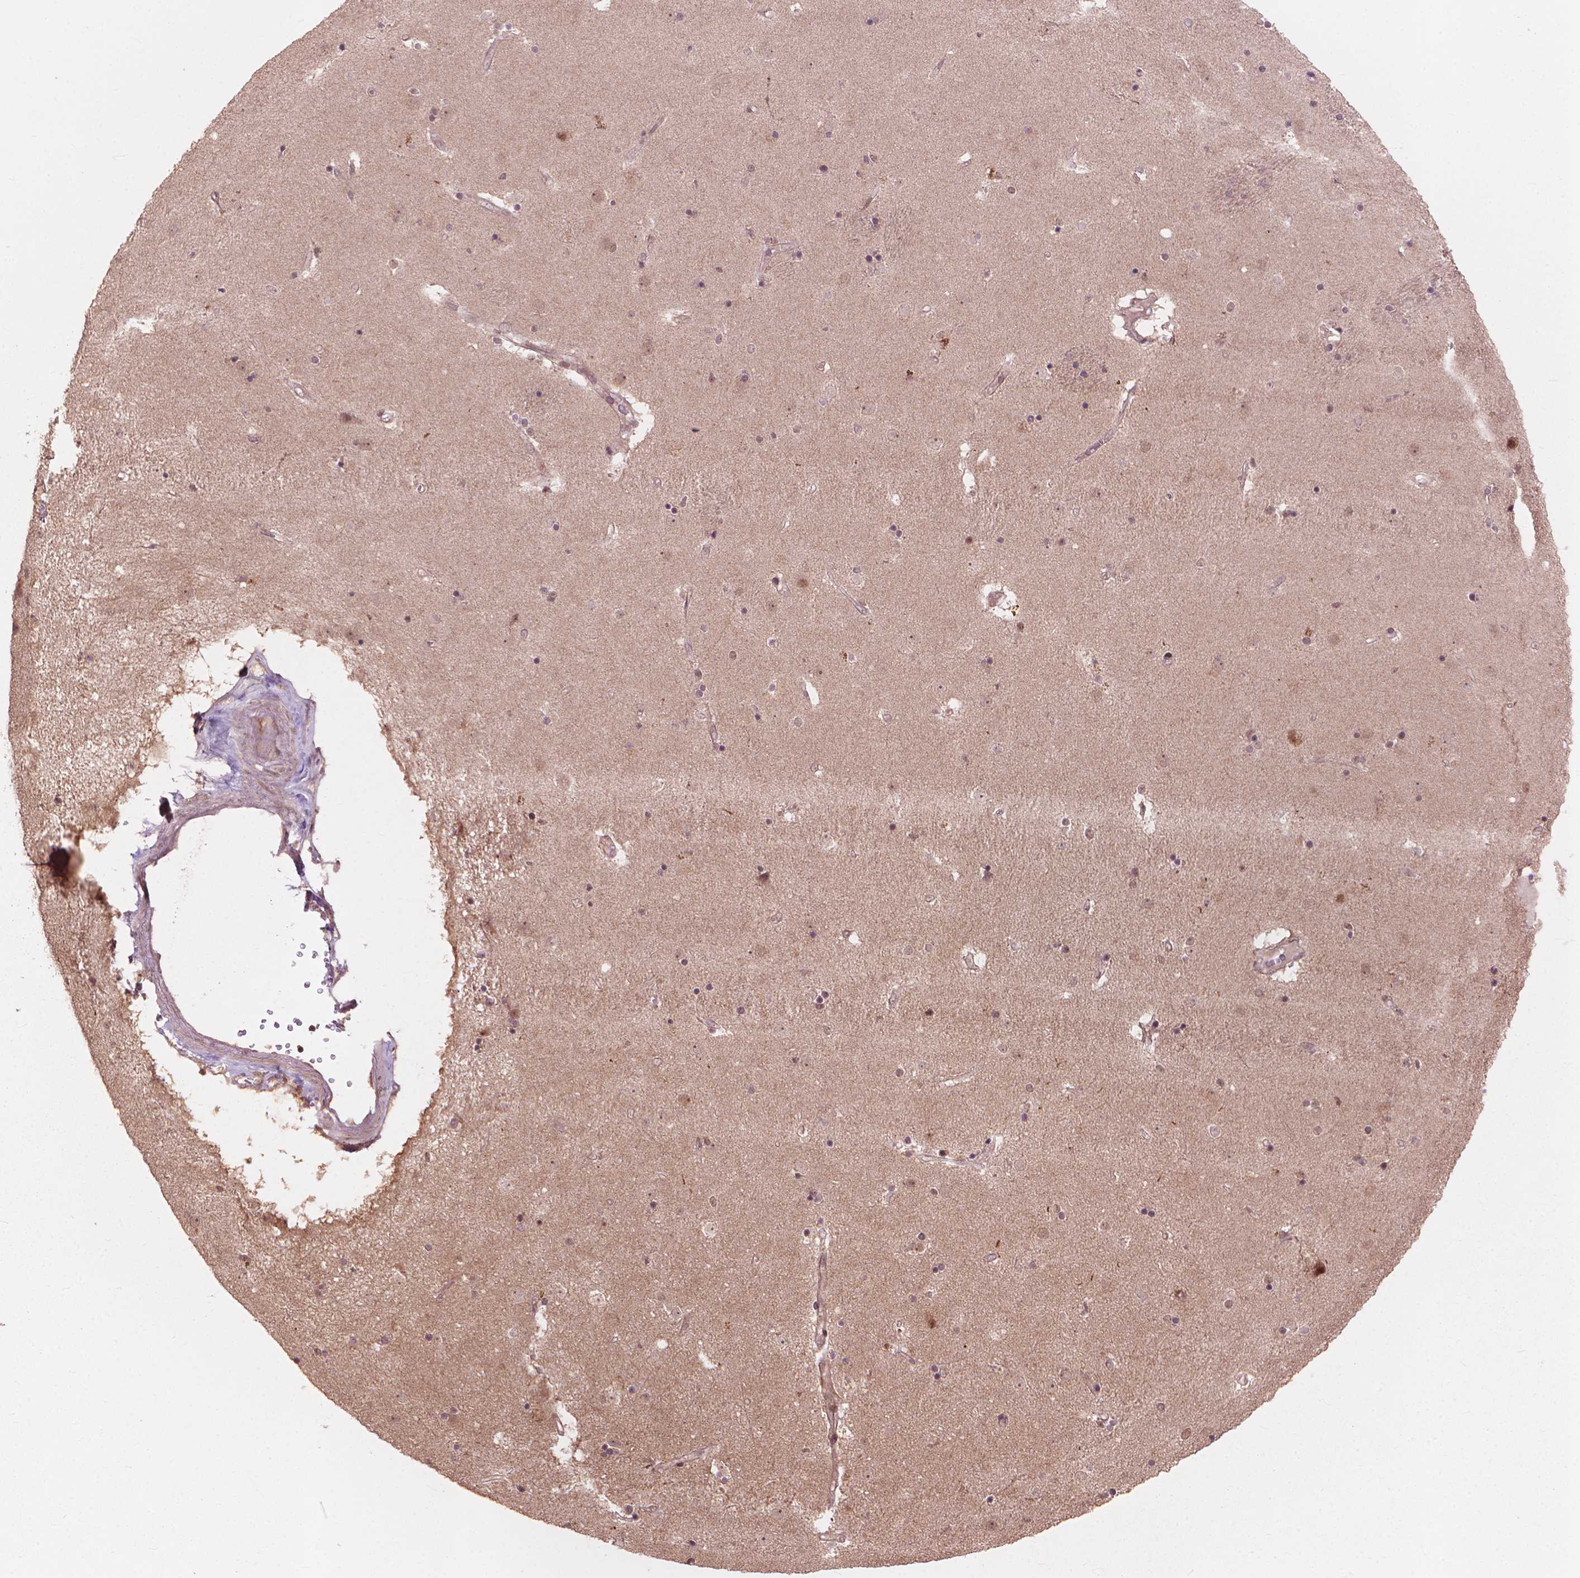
{"staining": {"intensity": "moderate", "quantity": "<25%", "location": "nuclear"}, "tissue": "caudate", "cell_type": "Glial cells", "image_type": "normal", "snomed": [{"axis": "morphology", "description": "Normal tissue, NOS"}, {"axis": "topography", "description": "Lateral ventricle wall"}], "caption": "A high-resolution histopathology image shows IHC staining of unremarkable caudate, which reveals moderate nuclear staining in approximately <25% of glial cells.", "gene": "SSU72", "patient": {"sex": "female", "age": 71}}